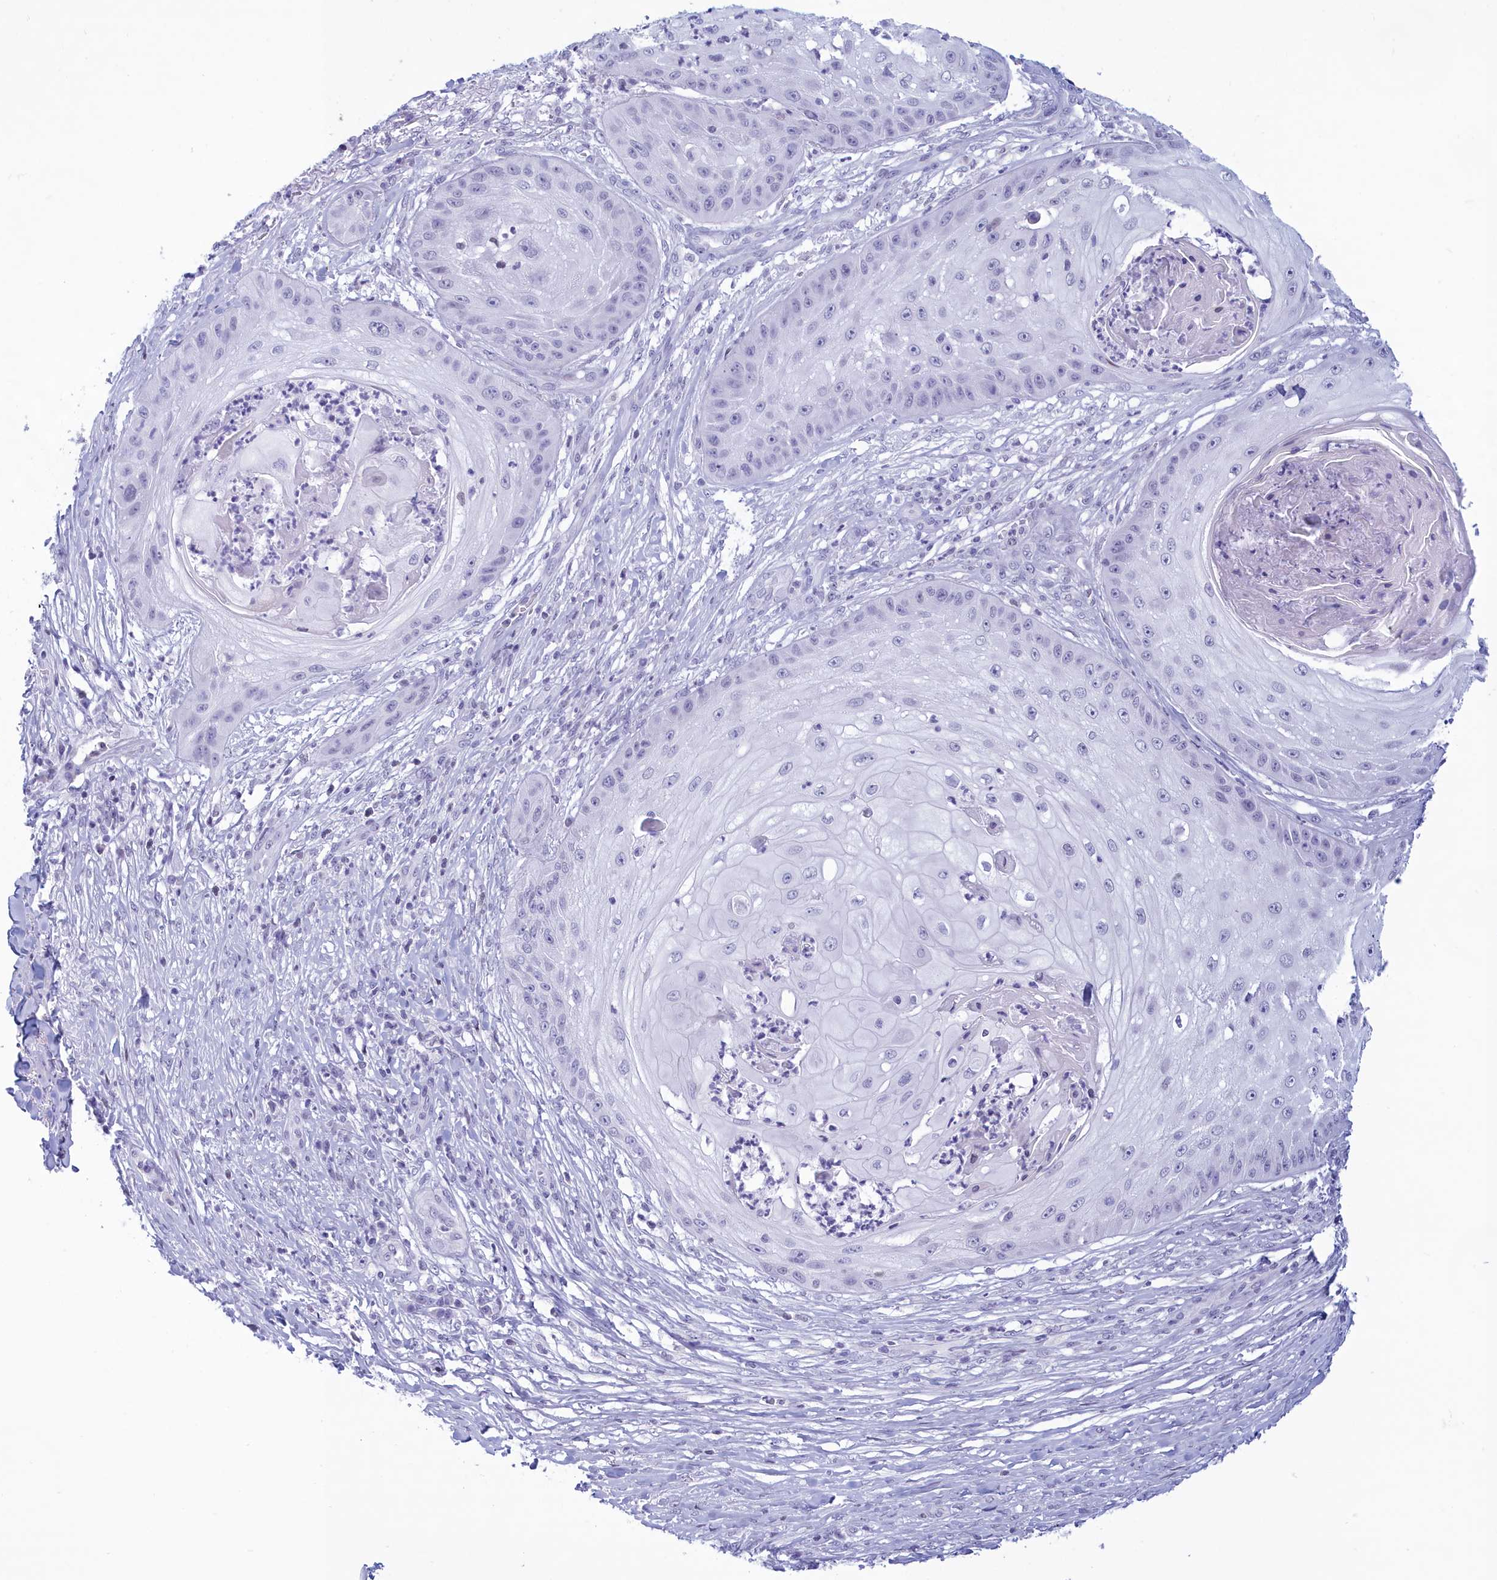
{"staining": {"intensity": "negative", "quantity": "none", "location": "none"}, "tissue": "skin cancer", "cell_type": "Tumor cells", "image_type": "cancer", "snomed": [{"axis": "morphology", "description": "Squamous cell carcinoma, NOS"}, {"axis": "topography", "description": "Skin"}], "caption": "Micrograph shows no significant protein expression in tumor cells of skin squamous cell carcinoma. (DAB immunohistochemistry visualized using brightfield microscopy, high magnification).", "gene": "SNX20", "patient": {"sex": "male", "age": 70}}